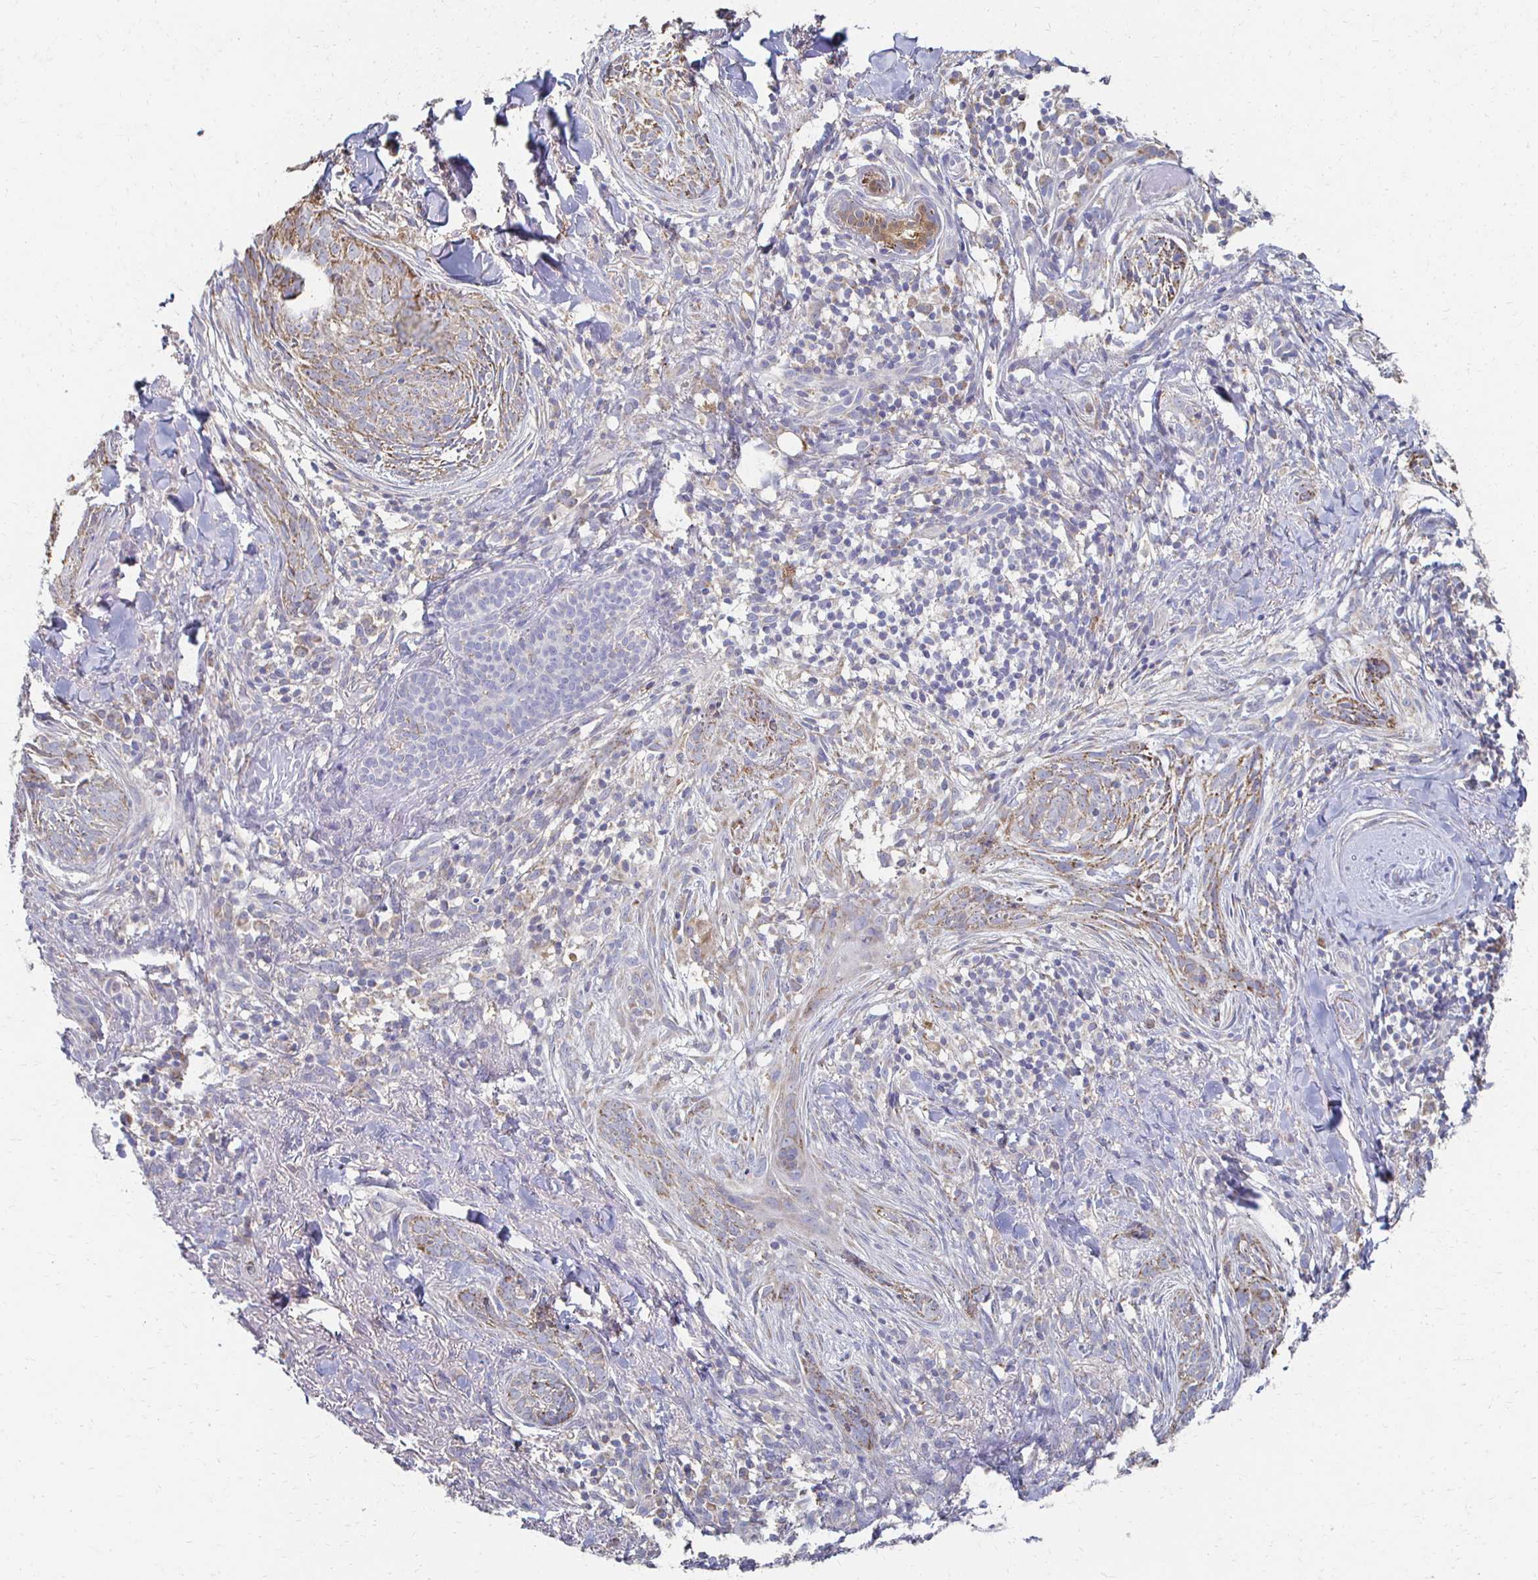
{"staining": {"intensity": "moderate", "quantity": "25%-75%", "location": "cytoplasmic/membranous"}, "tissue": "skin cancer", "cell_type": "Tumor cells", "image_type": "cancer", "snomed": [{"axis": "morphology", "description": "Basal cell carcinoma"}, {"axis": "topography", "description": "Skin"}], "caption": "This is a micrograph of immunohistochemistry (IHC) staining of skin basal cell carcinoma, which shows moderate expression in the cytoplasmic/membranous of tumor cells.", "gene": "CX3CR1", "patient": {"sex": "female", "age": 93}}